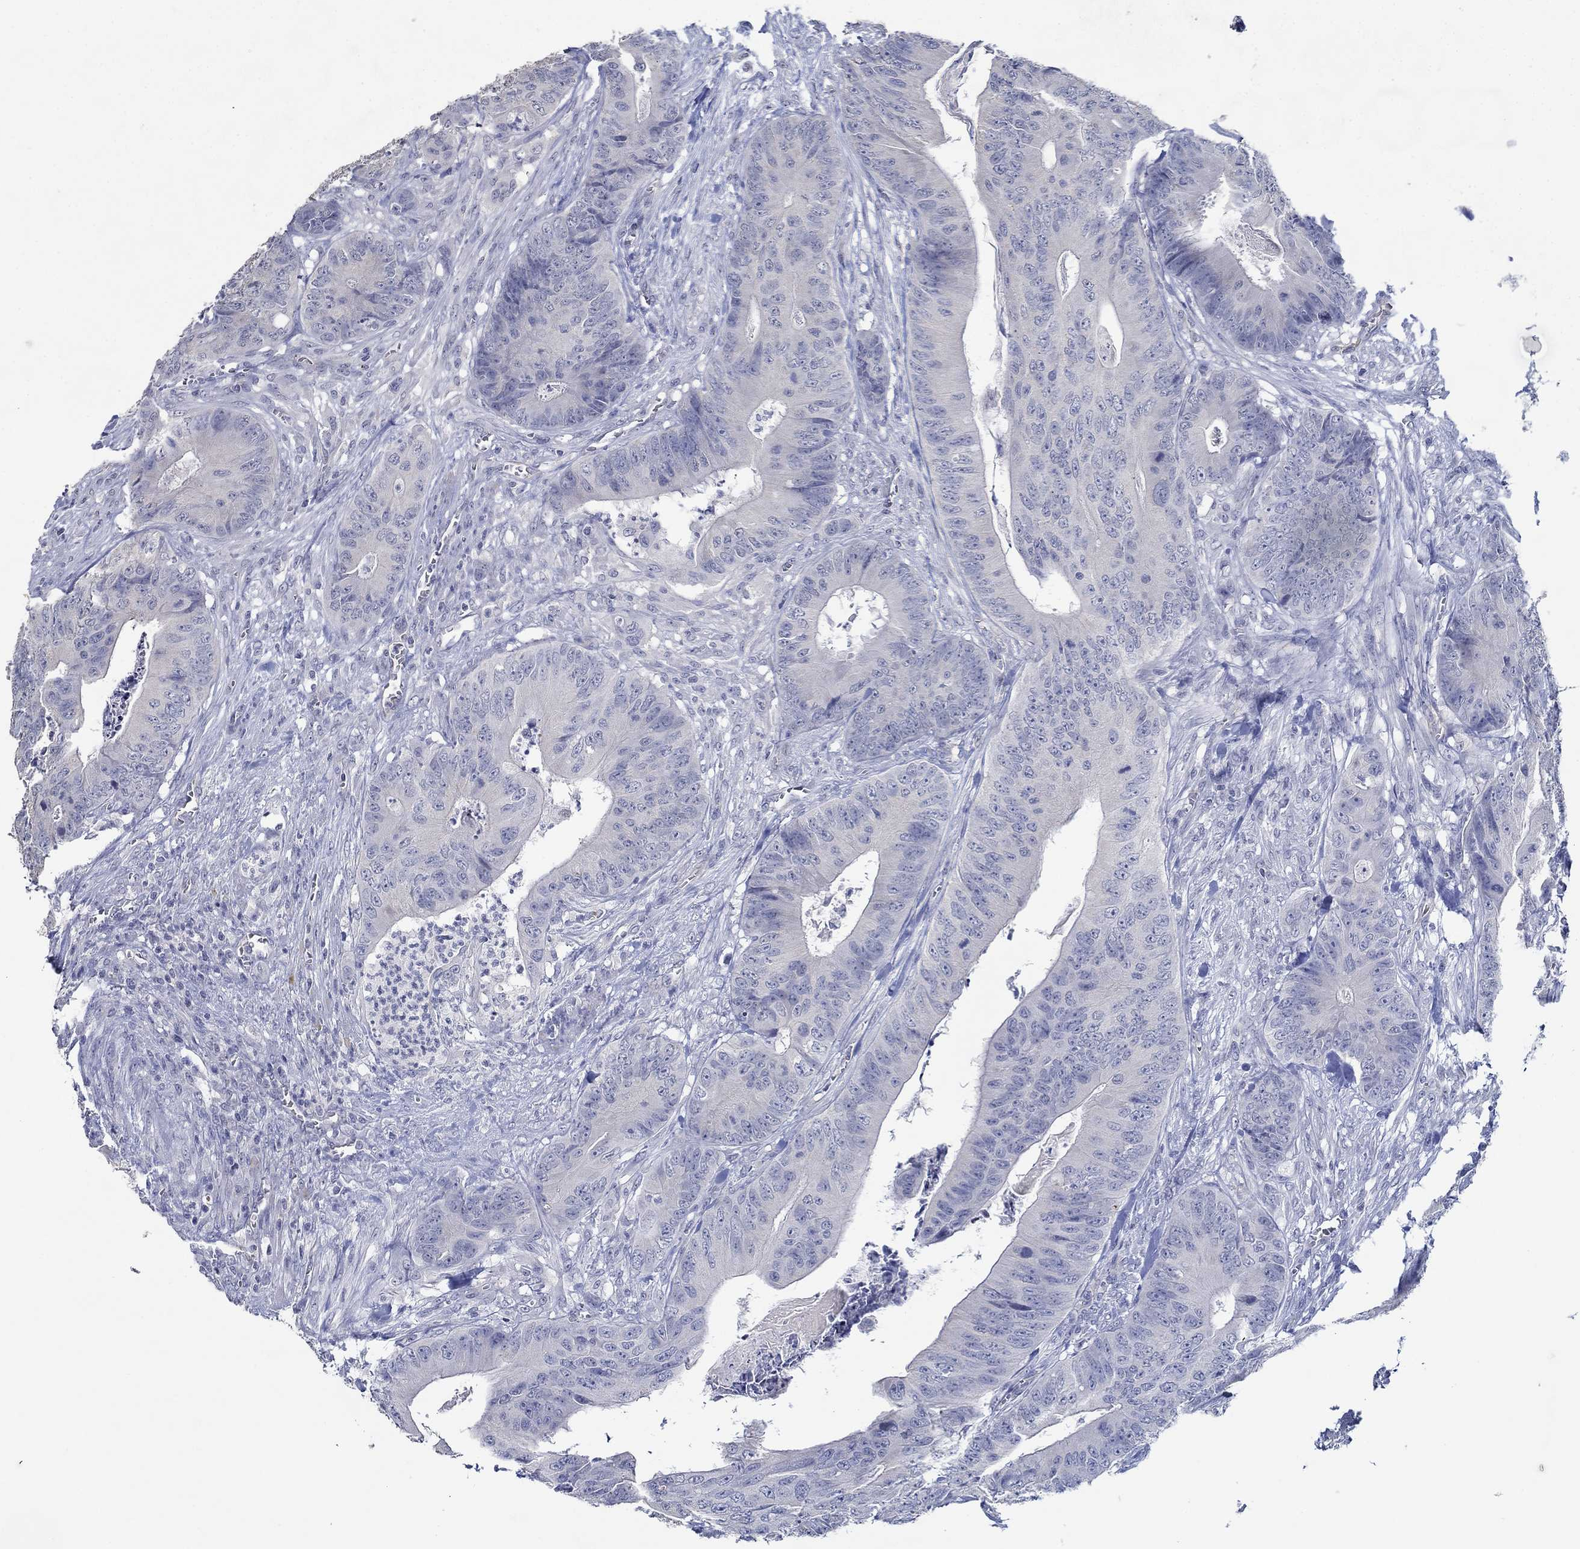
{"staining": {"intensity": "negative", "quantity": "none", "location": "none"}, "tissue": "colorectal cancer", "cell_type": "Tumor cells", "image_type": "cancer", "snomed": [{"axis": "morphology", "description": "Adenocarcinoma, NOS"}, {"axis": "topography", "description": "Colon"}], "caption": "DAB (3,3'-diaminobenzidine) immunohistochemical staining of colorectal adenocarcinoma exhibits no significant staining in tumor cells. Brightfield microscopy of IHC stained with DAB (brown) and hematoxylin (blue), captured at high magnification.", "gene": "GJA5", "patient": {"sex": "male", "age": 84}}